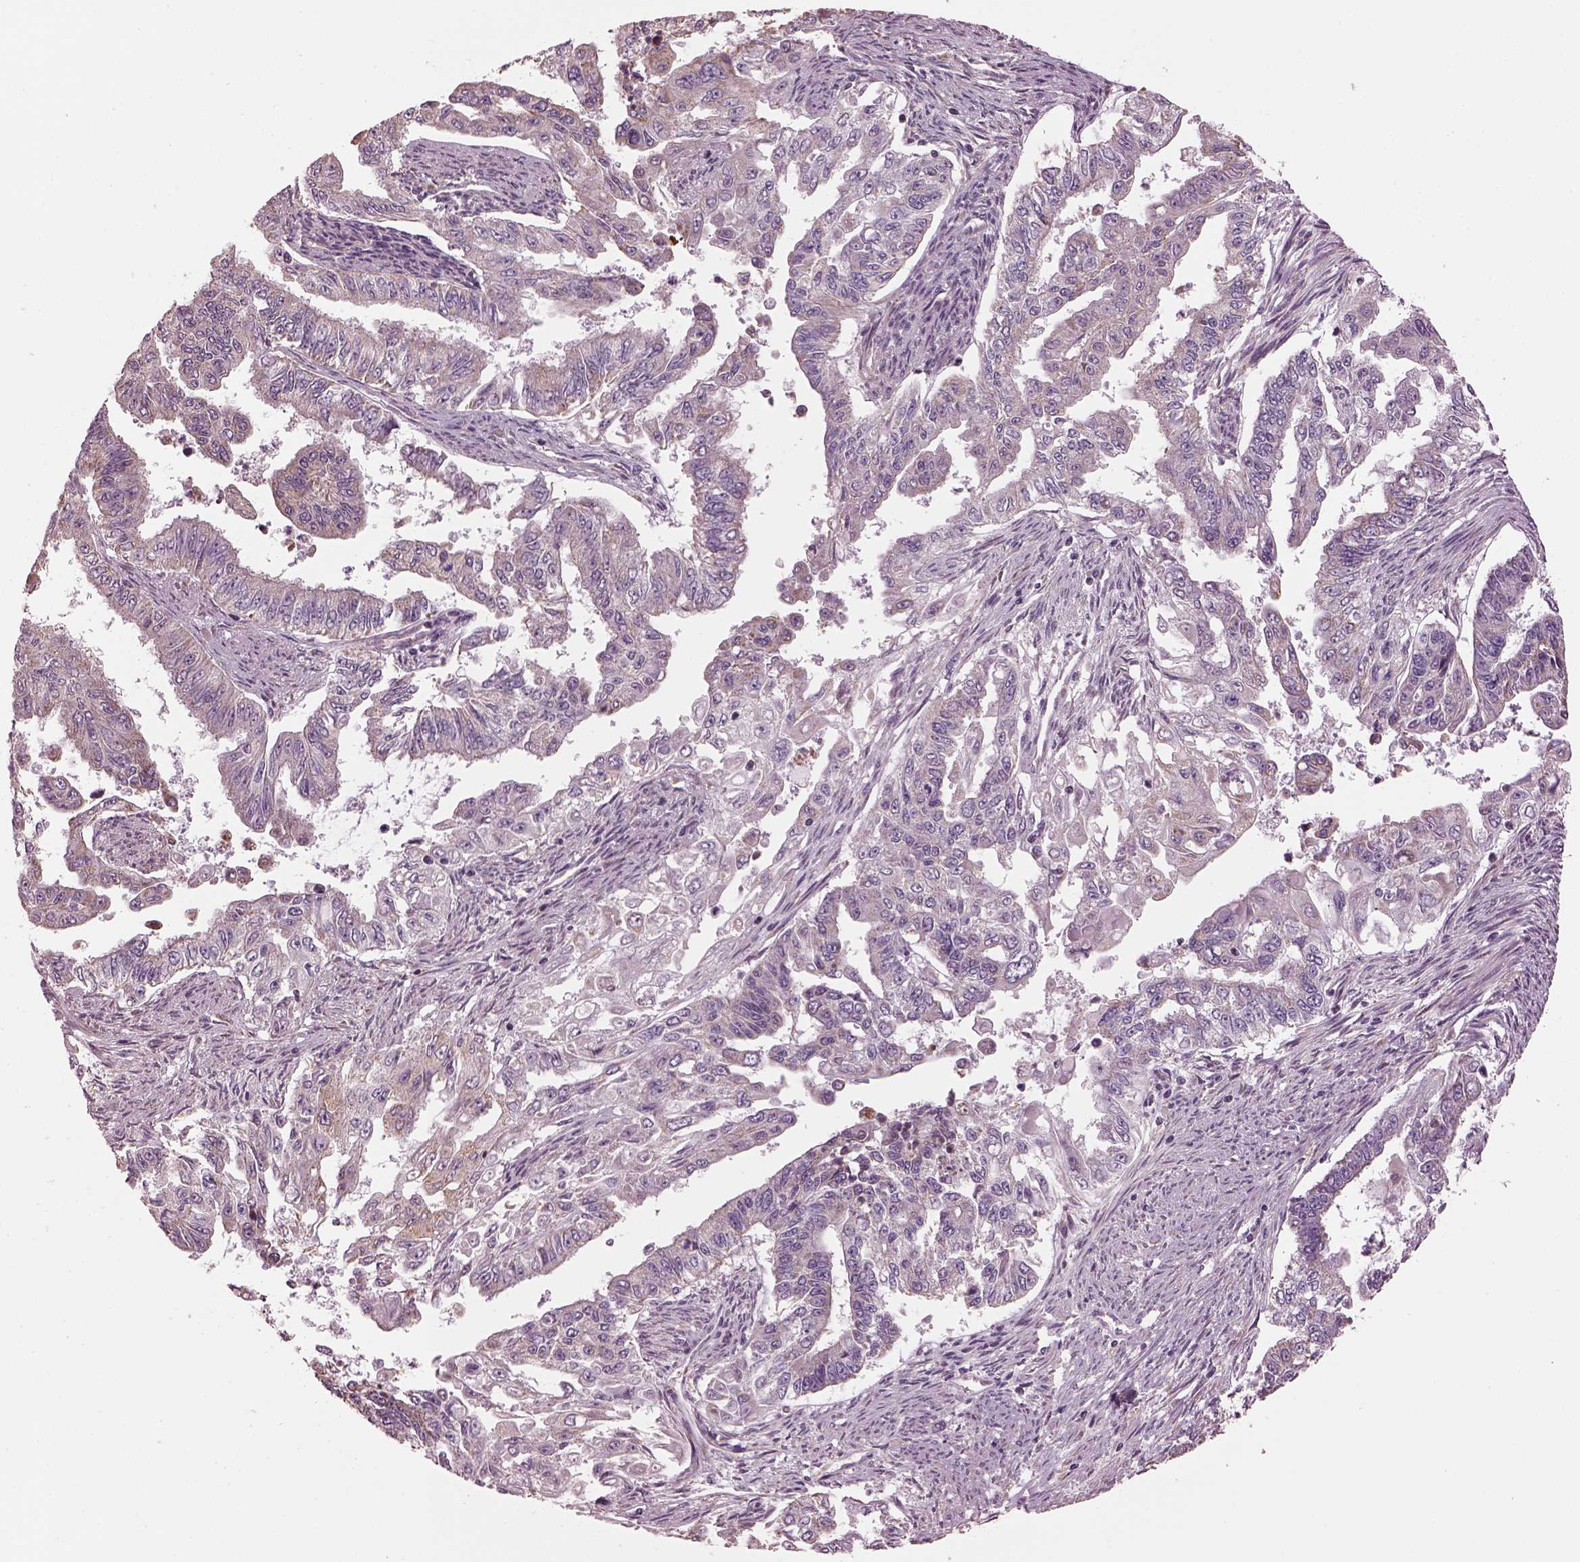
{"staining": {"intensity": "negative", "quantity": "none", "location": "none"}, "tissue": "endometrial cancer", "cell_type": "Tumor cells", "image_type": "cancer", "snomed": [{"axis": "morphology", "description": "Adenocarcinoma, NOS"}, {"axis": "topography", "description": "Uterus"}], "caption": "The micrograph reveals no staining of tumor cells in endometrial cancer (adenocarcinoma). (Stains: DAB (3,3'-diaminobenzidine) immunohistochemistry with hematoxylin counter stain, Microscopy: brightfield microscopy at high magnification).", "gene": "SPATA7", "patient": {"sex": "female", "age": 59}}